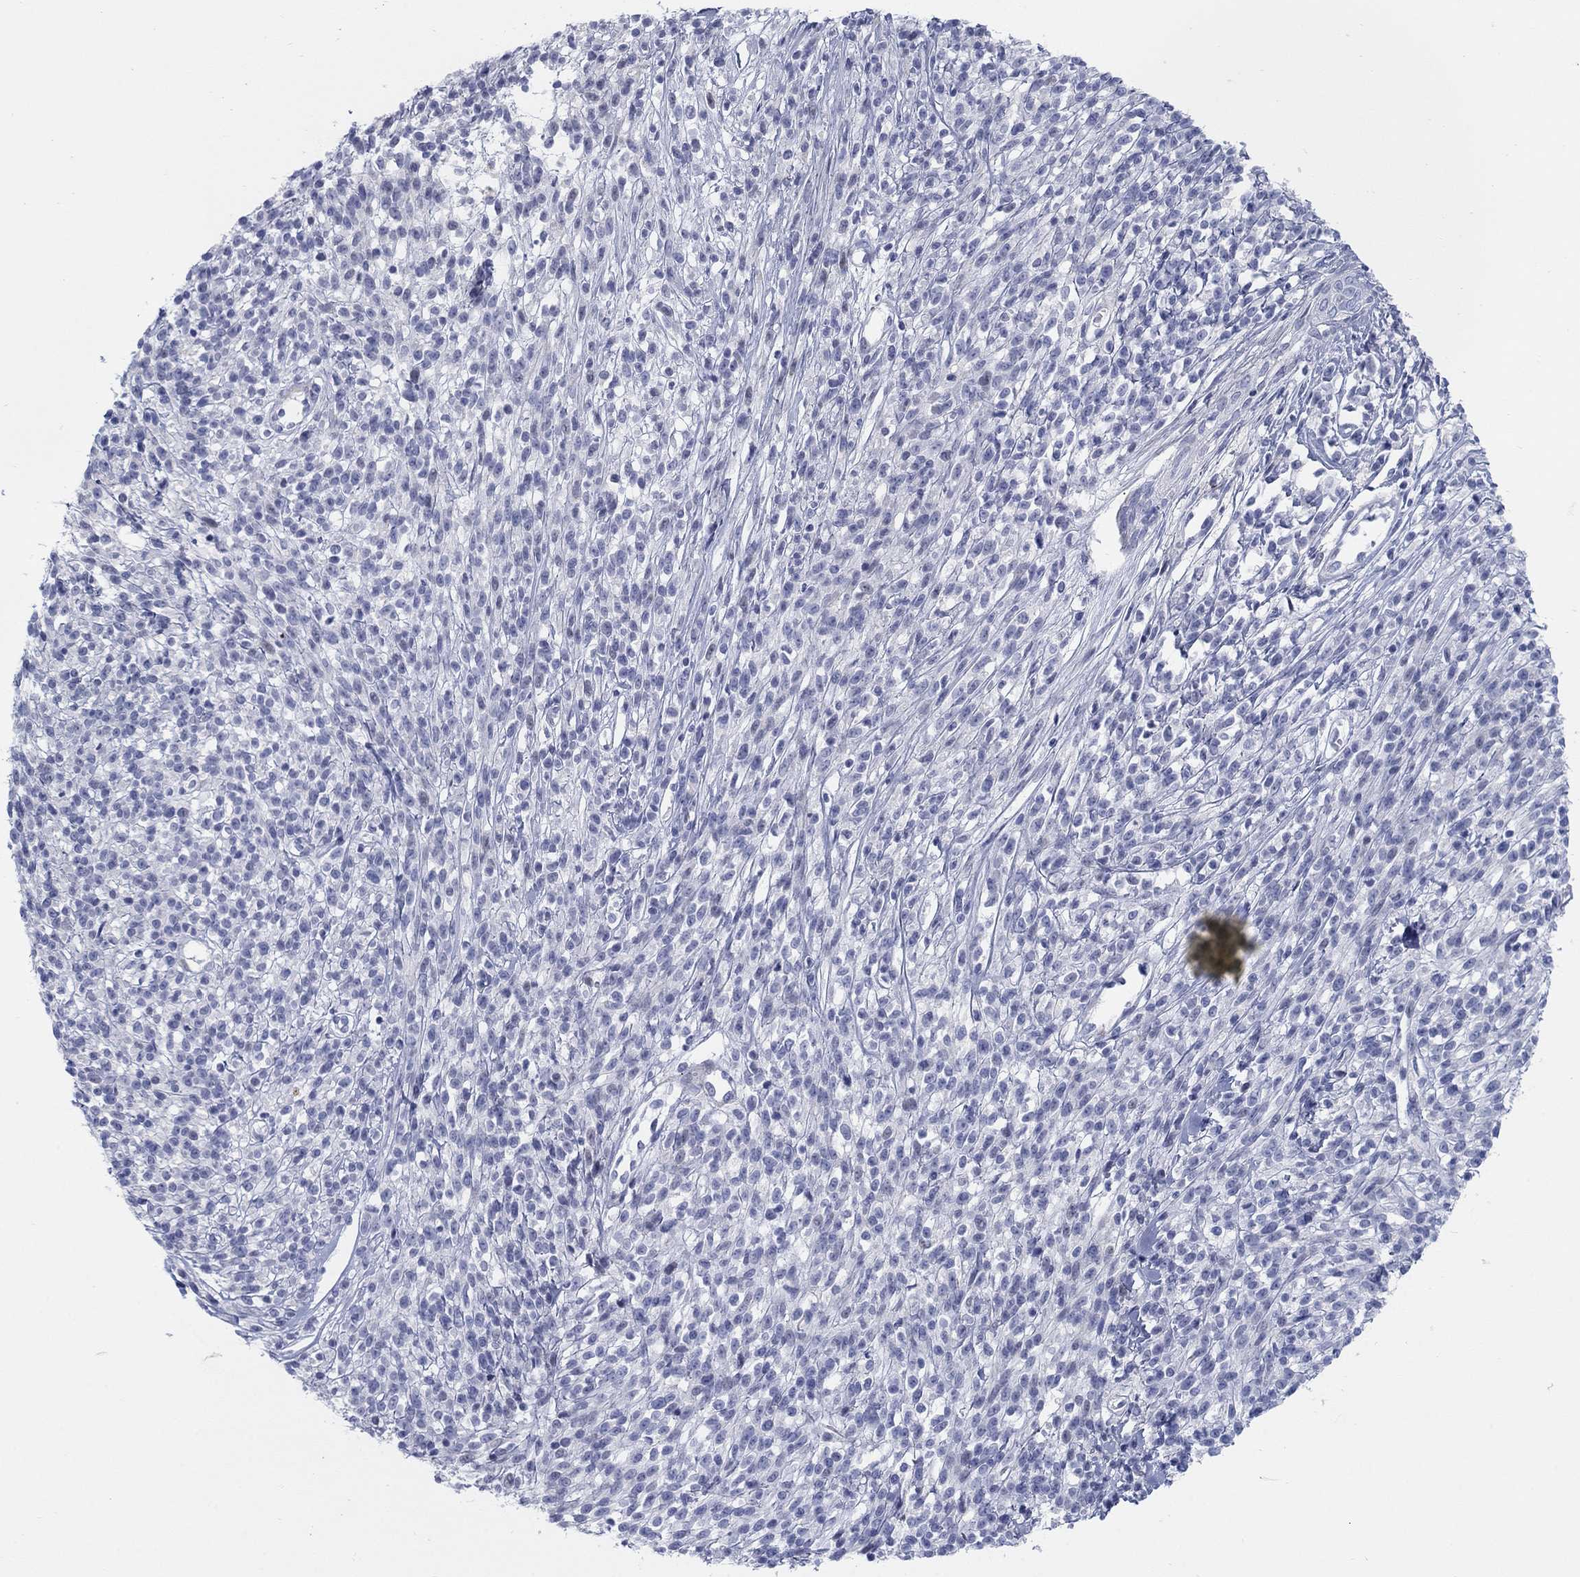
{"staining": {"intensity": "negative", "quantity": "none", "location": "none"}, "tissue": "melanoma", "cell_type": "Tumor cells", "image_type": "cancer", "snomed": [{"axis": "morphology", "description": "Malignant melanoma, NOS"}, {"axis": "topography", "description": "Skin"}, {"axis": "topography", "description": "Skin of trunk"}], "caption": "Photomicrograph shows no protein positivity in tumor cells of malignant melanoma tissue.", "gene": "HEATR4", "patient": {"sex": "male", "age": 74}}